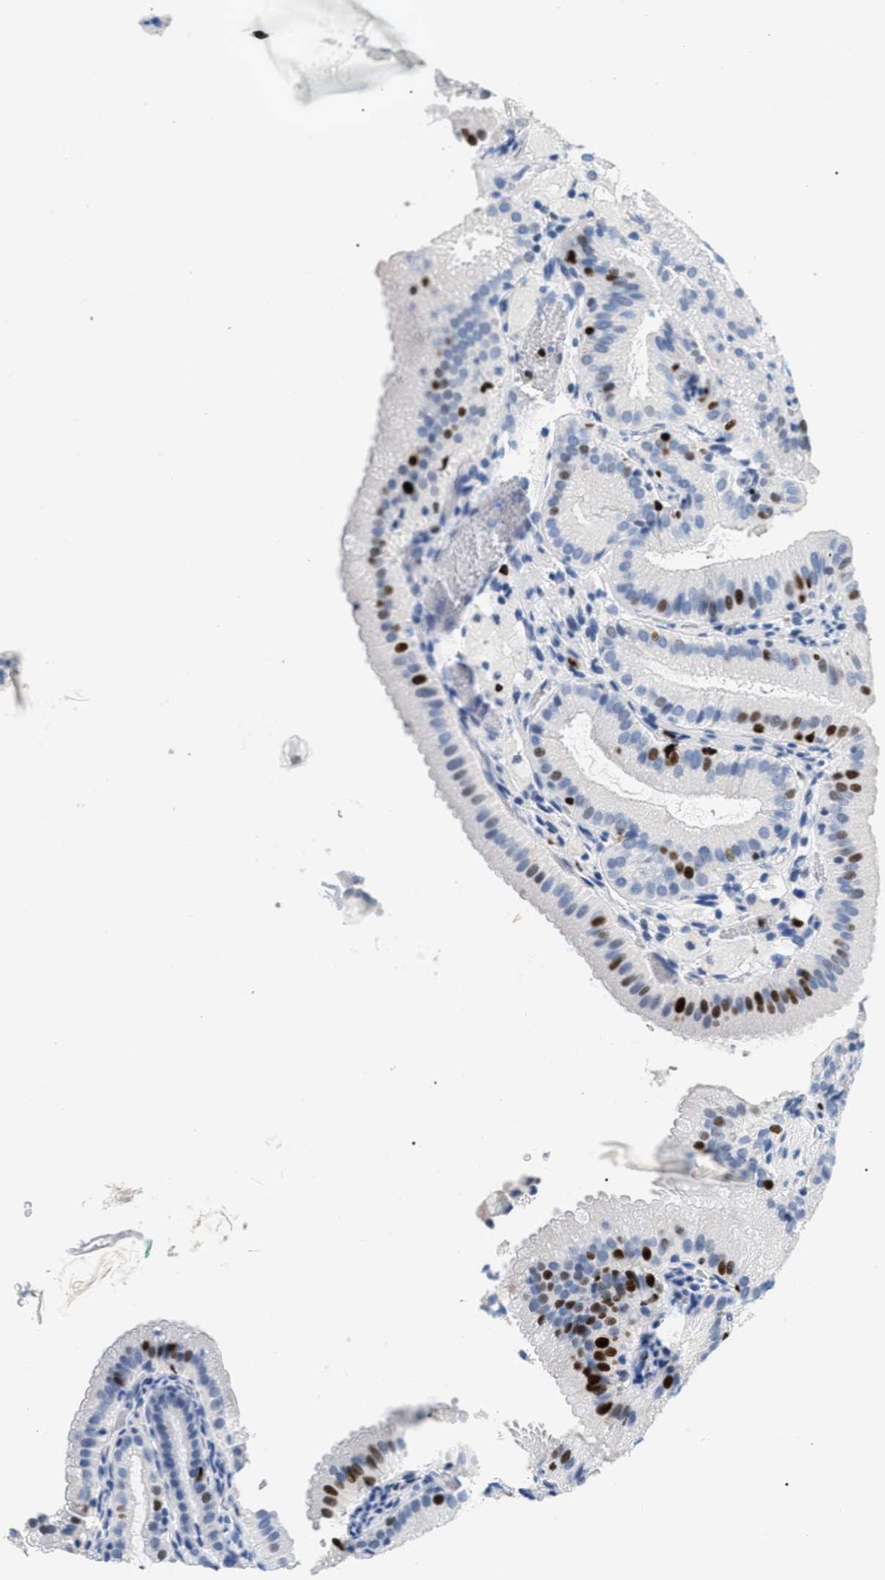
{"staining": {"intensity": "strong", "quantity": "25%-75%", "location": "nuclear"}, "tissue": "gallbladder", "cell_type": "Glandular cells", "image_type": "normal", "snomed": [{"axis": "morphology", "description": "Normal tissue, NOS"}, {"axis": "topography", "description": "Gallbladder"}], "caption": "An immunohistochemistry (IHC) histopathology image of unremarkable tissue is shown. Protein staining in brown labels strong nuclear positivity in gallbladder within glandular cells. (Brightfield microscopy of DAB IHC at high magnification).", "gene": "MCM7", "patient": {"sex": "male", "age": 54}}